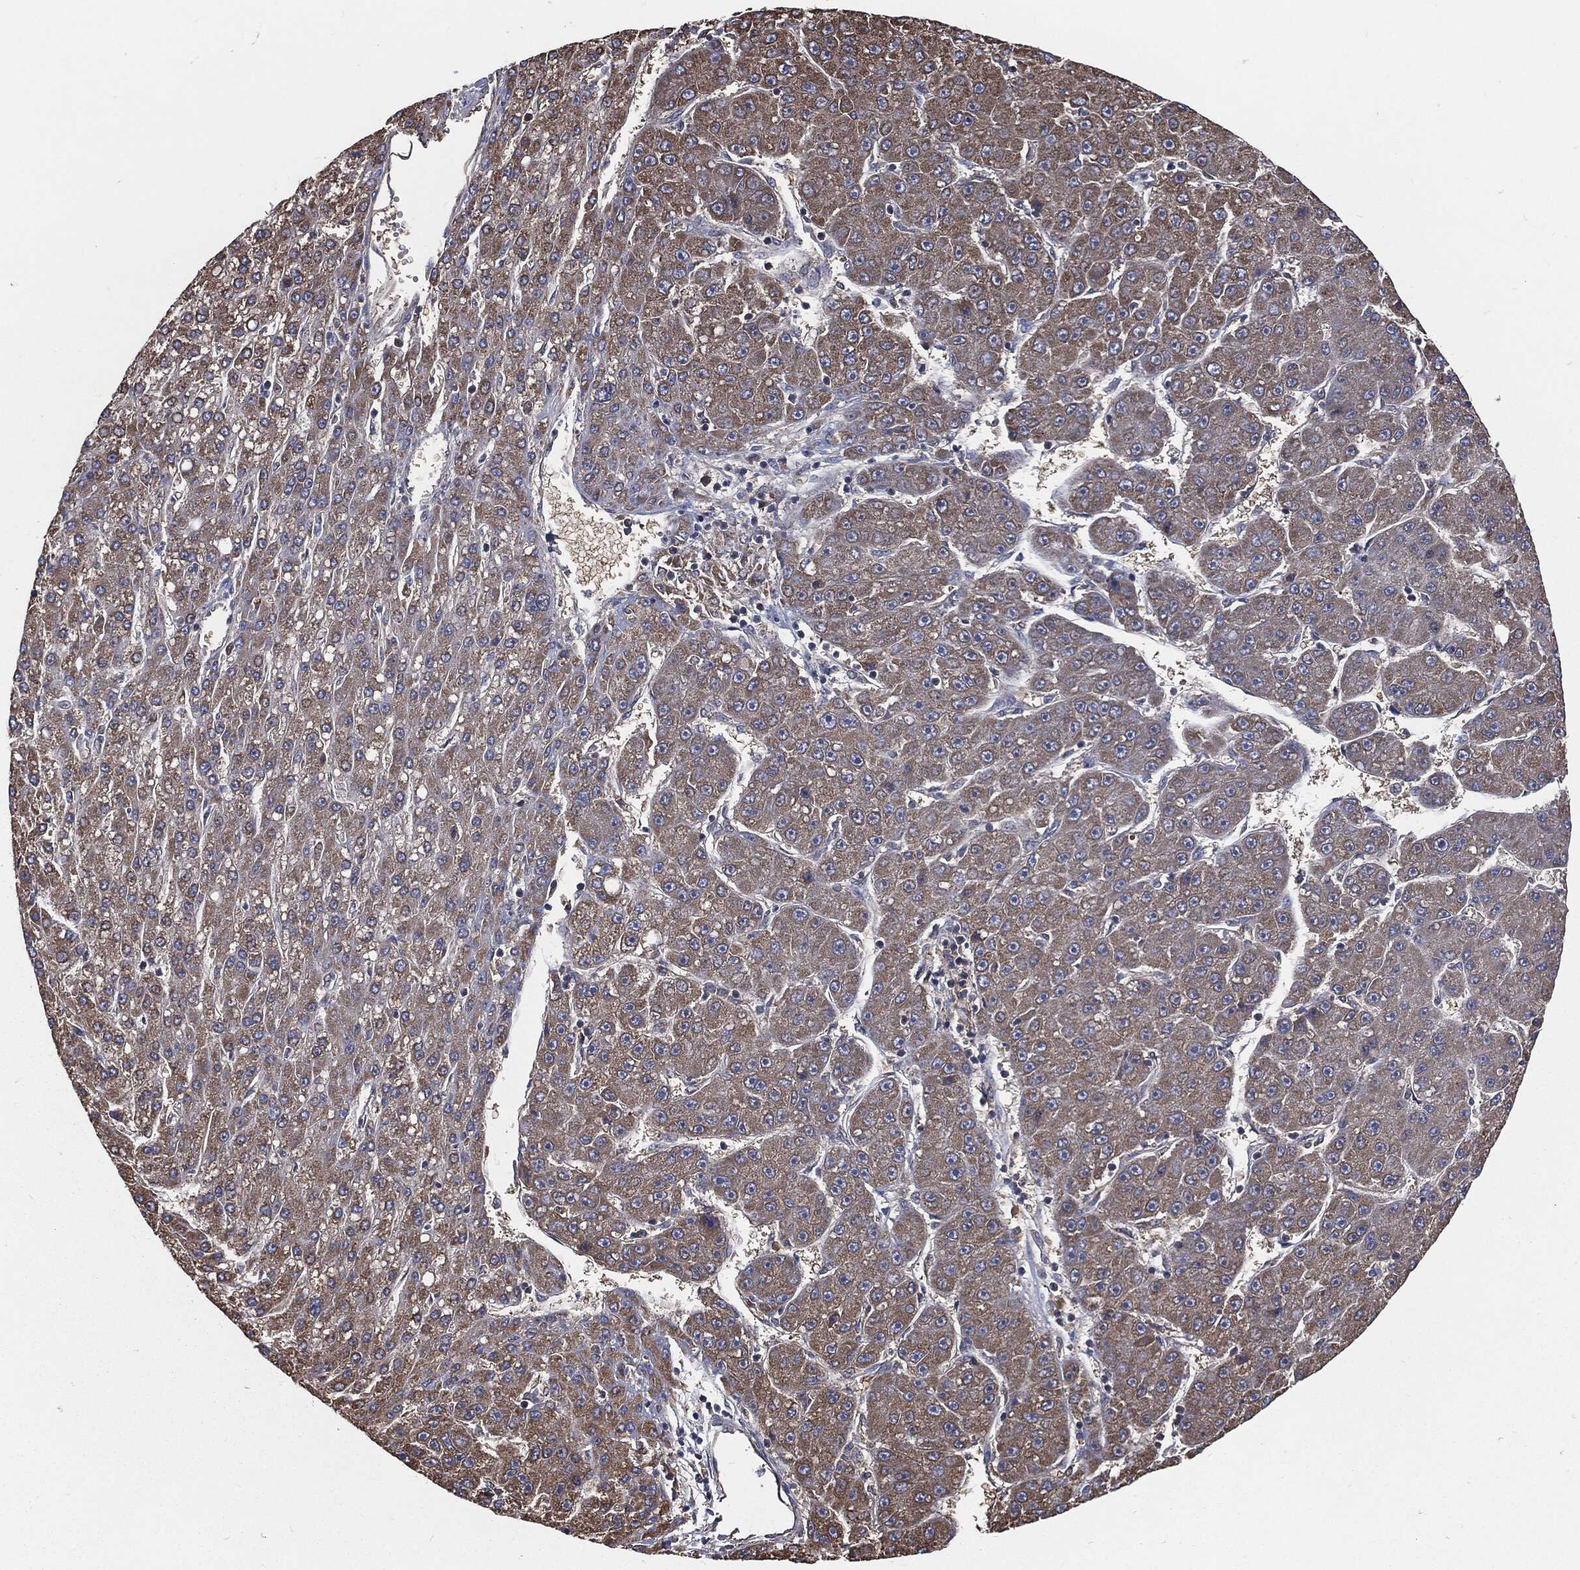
{"staining": {"intensity": "moderate", "quantity": "25%-75%", "location": "cytoplasmic/membranous"}, "tissue": "liver cancer", "cell_type": "Tumor cells", "image_type": "cancer", "snomed": [{"axis": "morphology", "description": "Carcinoma, Hepatocellular, NOS"}, {"axis": "topography", "description": "Liver"}], "caption": "DAB immunohistochemical staining of human liver hepatocellular carcinoma shows moderate cytoplasmic/membranous protein expression in approximately 25%-75% of tumor cells.", "gene": "PRDX4", "patient": {"sex": "male", "age": 67}}